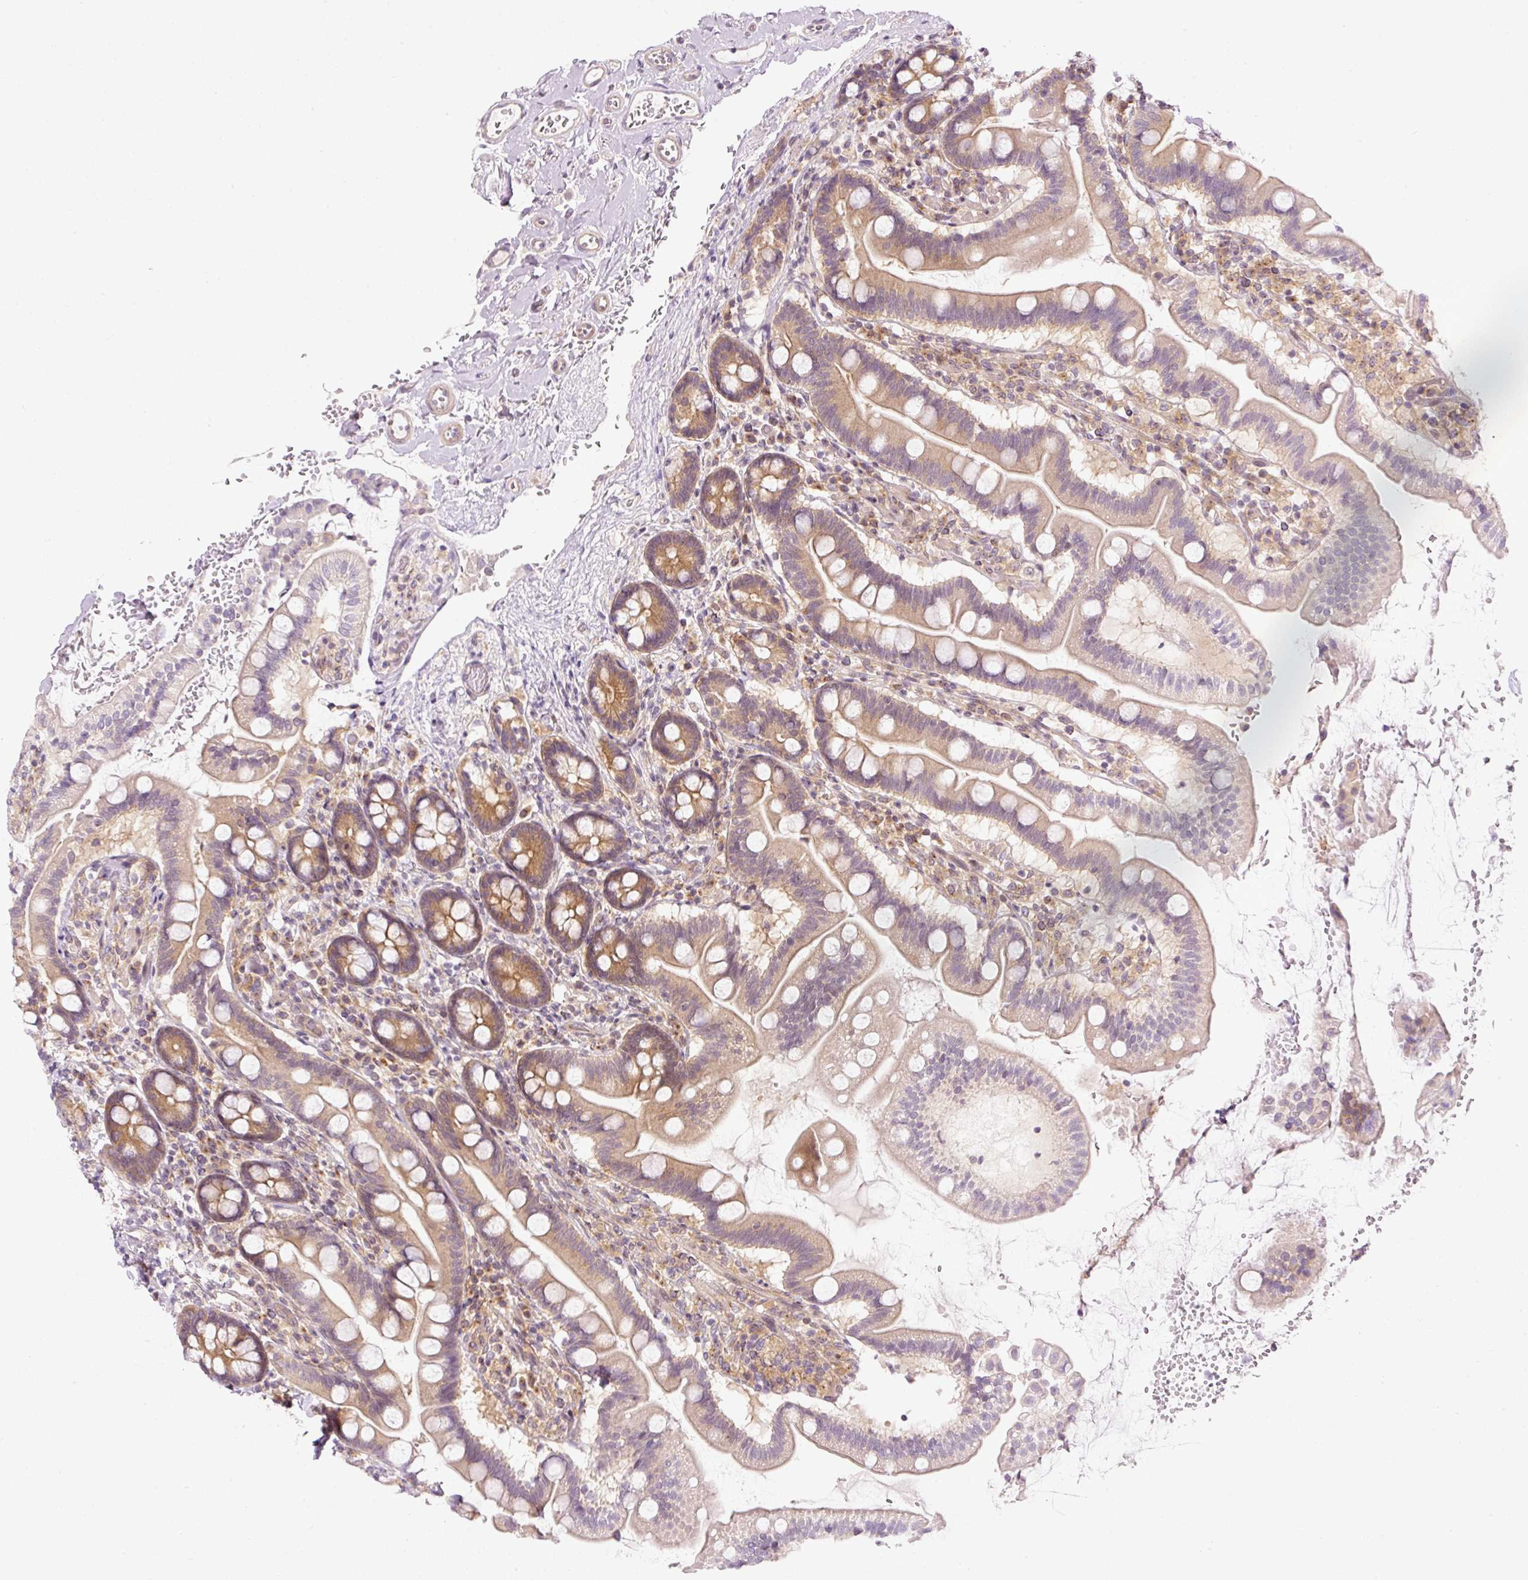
{"staining": {"intensity": "moderate", "quantity": ">75%", "location": "cytoplasmic/membranous"}, "tissue": "small intestine", "cell_type": "Glandular cells", "image_type": "normal", "snomed": [{"axis": "morphology", "description": "Normal tissue, NOS"}, {"axis": "topography", "description": "Small intestine"}], "caption": "Brown immunohistochemical staining in unremarkable small intestine reveals moderate cytoplasmic/membranous staining in approximately >75% of glandular cells.", "gene": "MZT2A", "patient": {"sex": "female", "age": 64}}